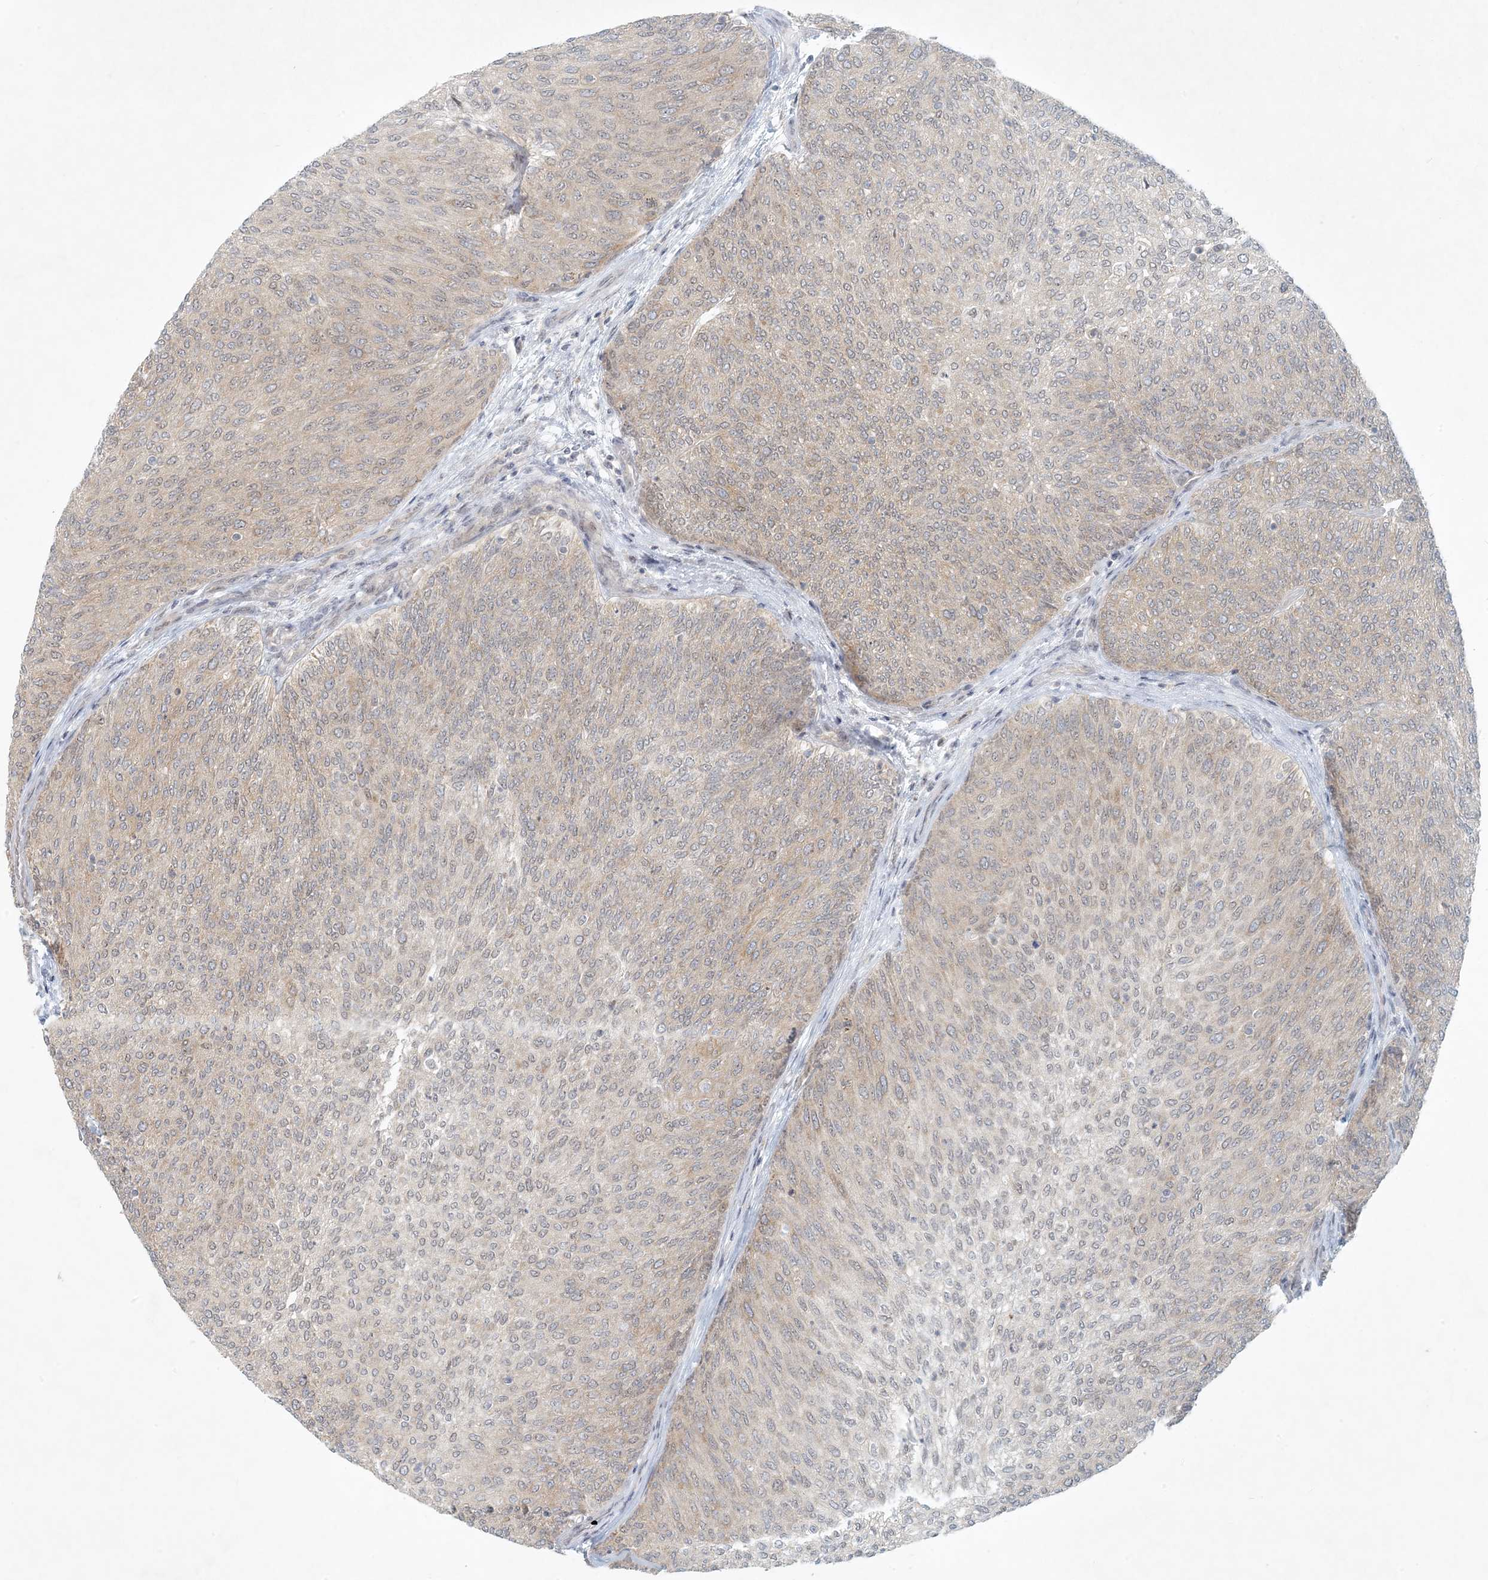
{"staining": {"intensity": "weak", "quantity": ">75%", "location": "cytoplasmic/membranous"}, "tissue": "urothelial cancer", "cell_type": "Tumor cells", "image_type": "cancer", "snomed": [{"axis": "morphology", "description": "Urothelial carcinoma, Low grade"}, {"axis": "topography", "description": "Urinary bladder"}], "caption": "Human urothelial carcinoma (low-grade) stained with a protein marker shows weak staining in tumor cells.", "gene": "OBI1", "patient": {"sex": "female", "age": 79}}